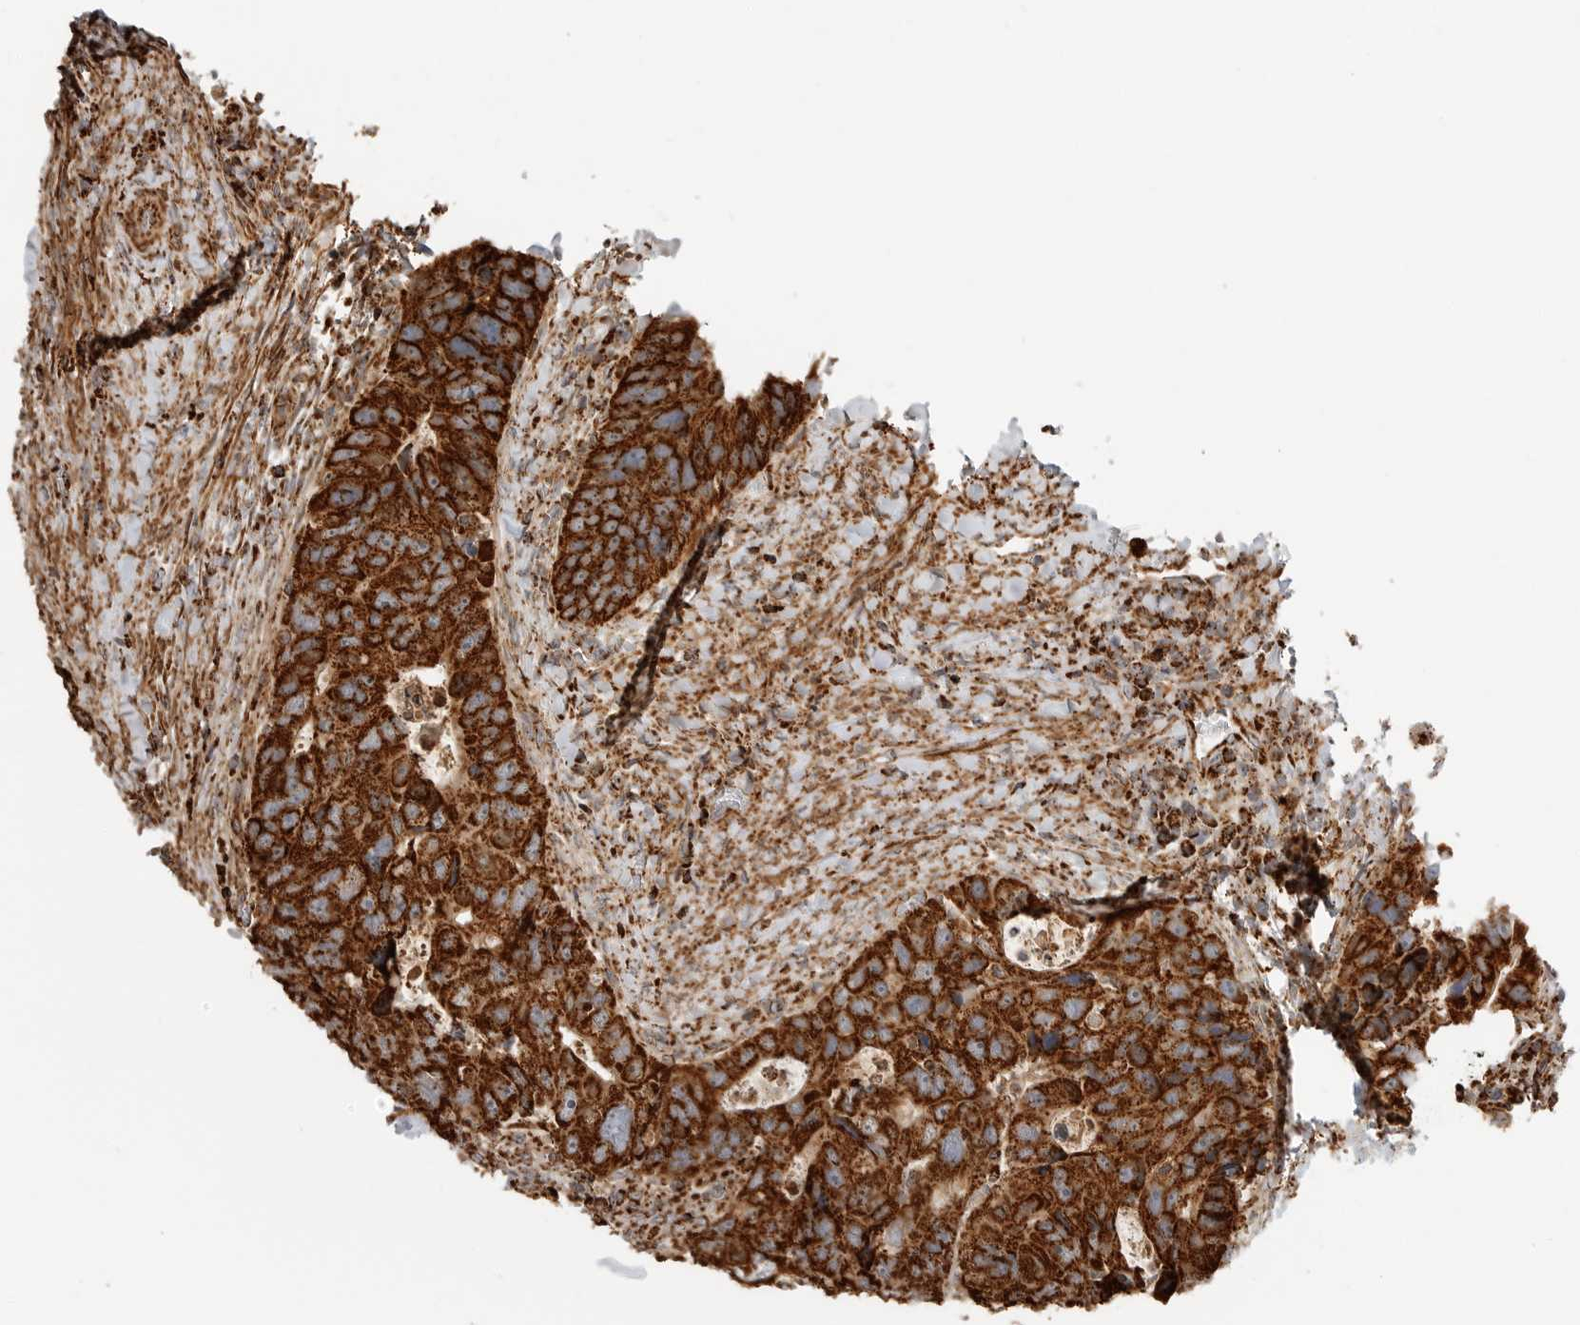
{"staining": {"intensity": "strong", "quantity": ">75%", "location": "cytoplasmic/membranous"}, "tissue": "colorectal cancer", "cell_type": "Tumor cells", "image_type": "cancer", "snomed": [{"axis": "morphology", "description": "Adenocarcinoma, NOS"}, {"axis": "topography", "description": "Rectum"}], "caption": "This photomicrograph demonstrates IHC staining of human colorectal cancer, with high strong cytoplasmic/membranous expression in approximately >75% of tumor cells.", "gene": "BMP2K", "patient": {"sex": "male", "age": 59}}